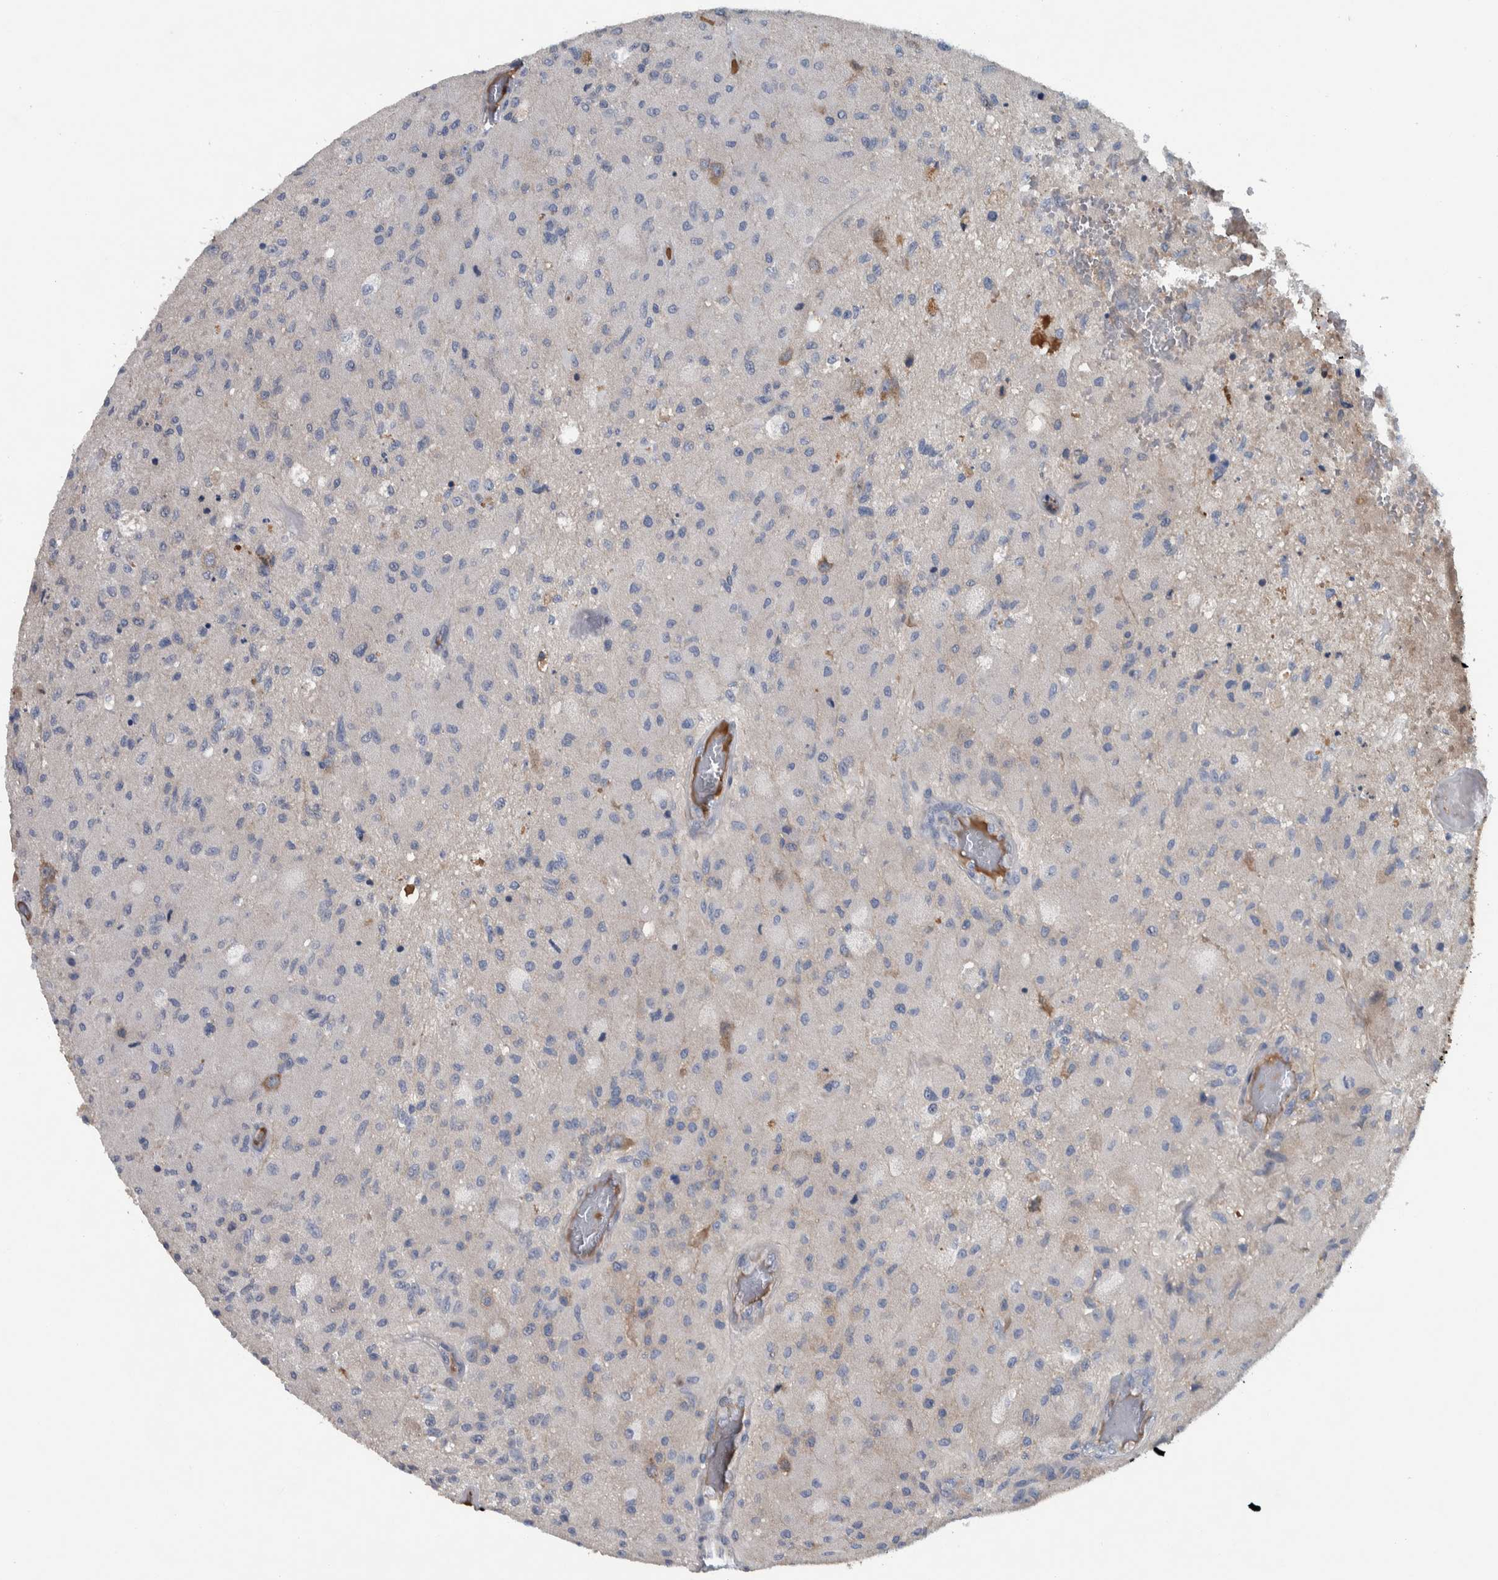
{"staining": {"intensity": "negative", "quantity": "none", "location": "none"}, "tissue": "glioma", "cell_type": "Tumor cells", "image_type": "cancer", "snomed": [{"axis": "morphology", "description": "Normal tissue, NOS"}, {"axis": "morphology", "description": "Glioma, malignant, High grade"}, {"axis": "topography", "description": "Cerebral cortex"}], "caption": "Glioma stained for a protein using IHC displays no expression tumor cells.", "gene": "SERPINC1", "patient": {"sex": "male", "age": 77}}